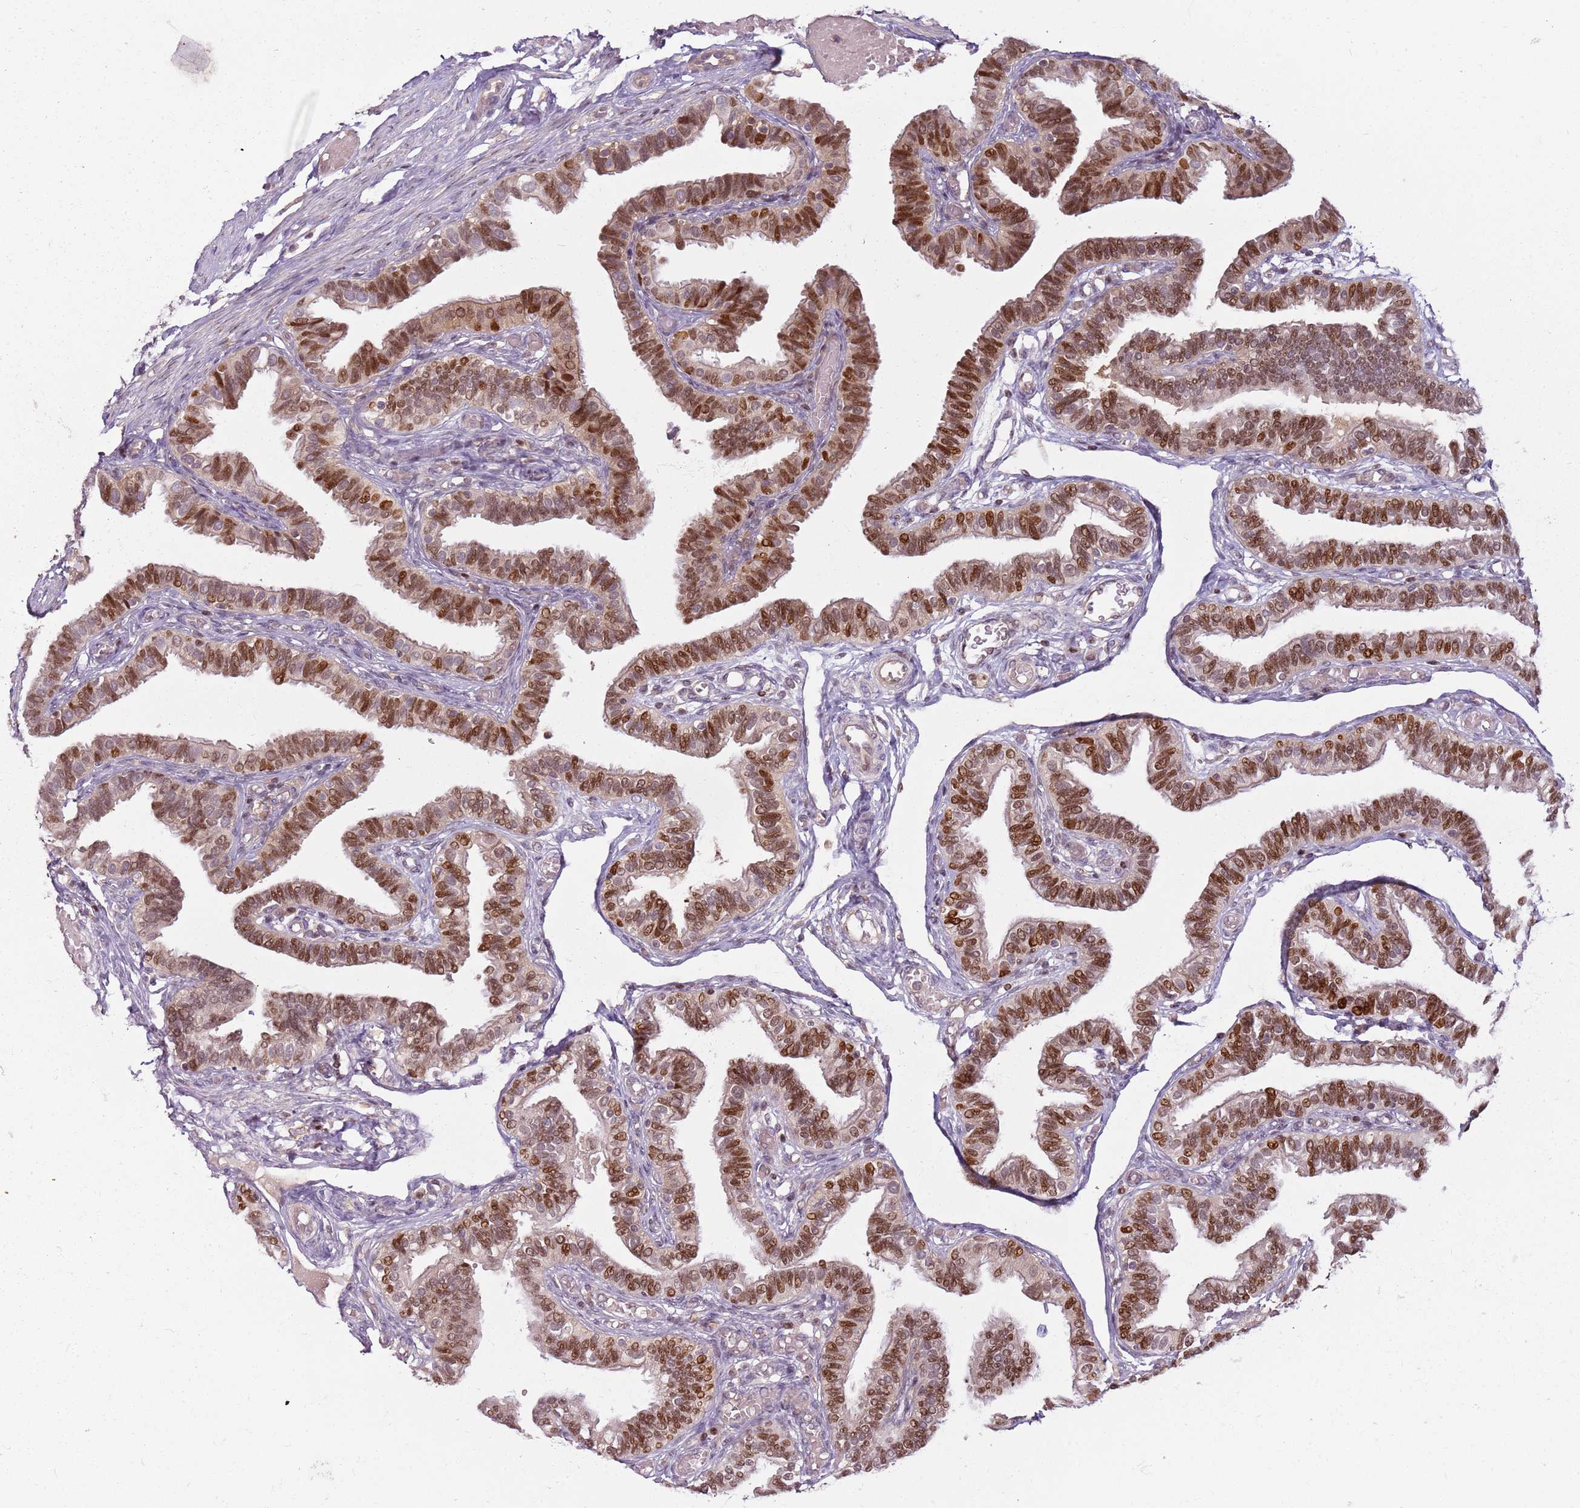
{"staining": {"intensity": "strong", "quantity": ">75%", "location": "nuclear"}, "tissue": "fallopian tube", "cell_type": "Glandular cells", "image_type": "normal", "snomed": [{"axis": "morphology", "description": "Normal tissue, NOS"}, {"axis": "topography", "description": "Fallopian tube"}], "caption": "Glandular cells display strong nuclear staining in about >75% of cells in unremarkable fallopian tube.", "gene": "GSTO2", "patient": {"sex": "female", "age": 39}}